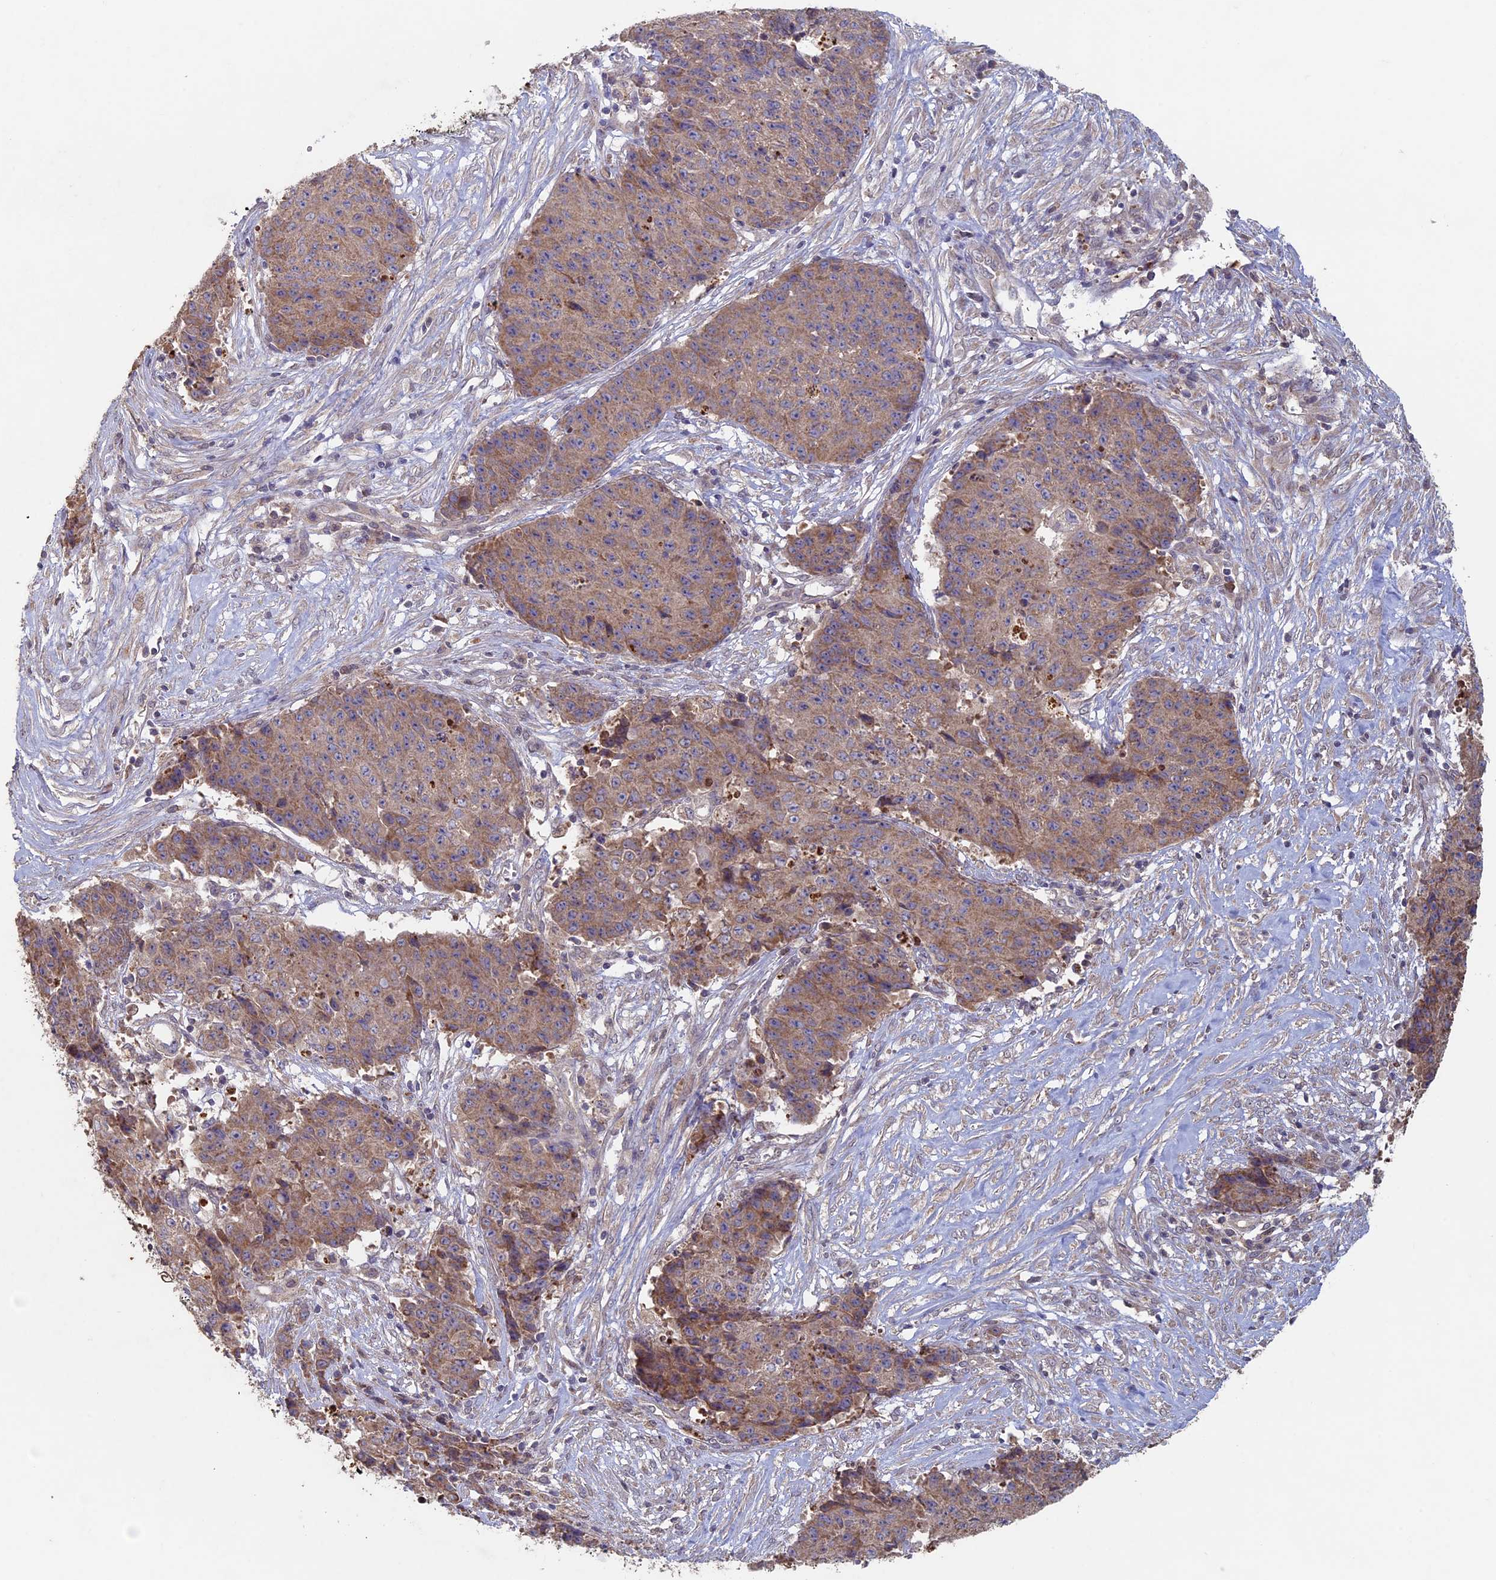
{"staining": {"intensity": "moderate", "quantity": ">75%", "location": "cytoplasmic/membranous"}, "tissue": "ovarian cancer", "cell_type": "Tumor cells", "image_type": "cancer", "snomed": [{"axis": "morphology", "description": "Carcinoma, endometroid"}, {"axis": "topography", "description": "Ovary"}], "caption": "Brown immunohistochemical staining in ovarian cancer reveals moderate cytoplasmic/membranous positivity in about >75% of tumor cells. (DAB (3,3'-diaminobenzidine) = brown stain, brightfield microscopy at high magnification).", "gene": "RCCD1", "patient": {"sex": "female", "age": 42}}